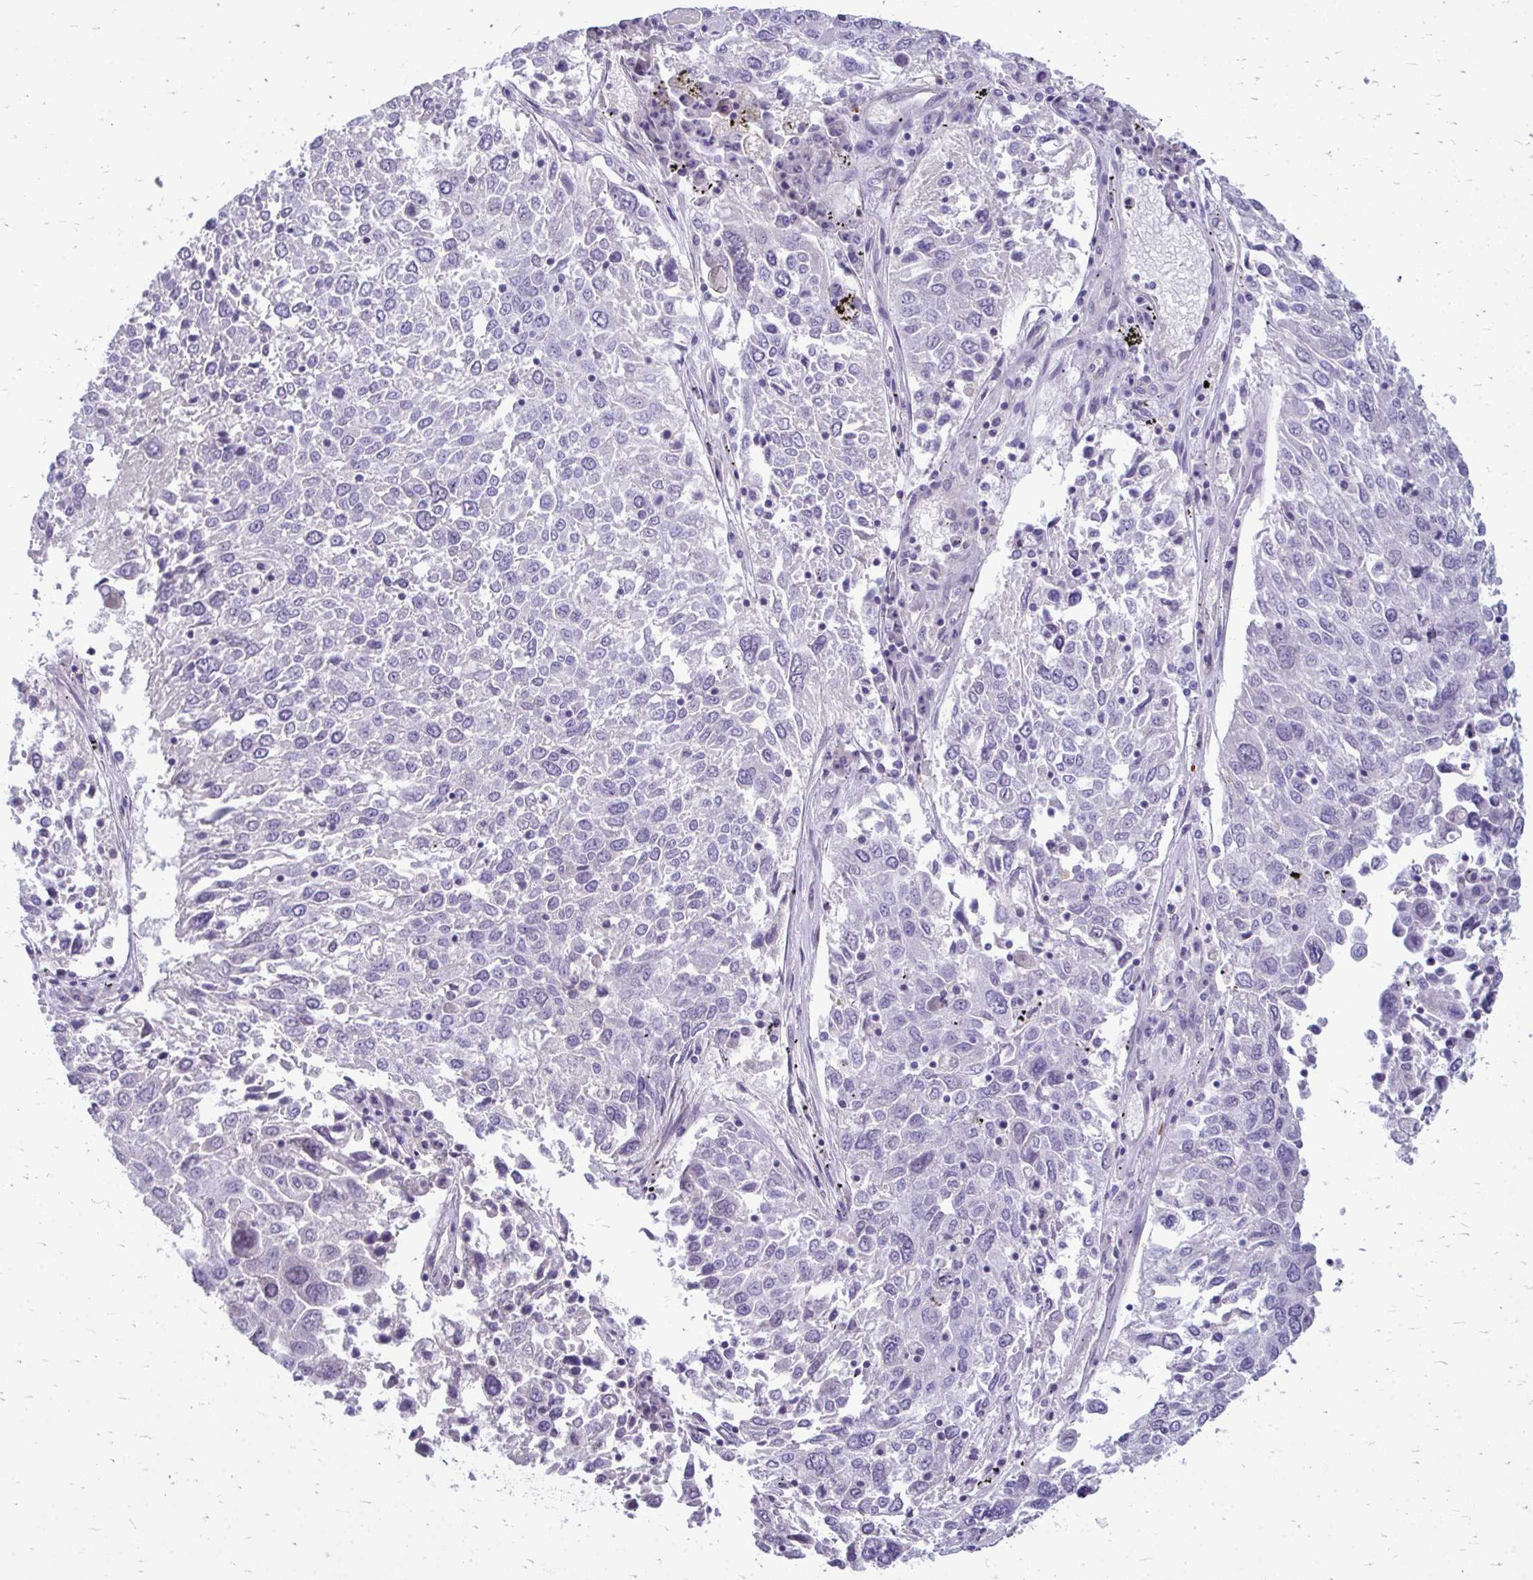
{"staining": {"intensity": "negative", "quantity": "none", "location": "none"}, "tissue": "lung cancer", "cell_type": "Tumor cells", "image_type": "cancer", "snomed": [{"axis": "morphology", "description": "Squamous cell carcinoma, NOS"}, {"axis": "topography", "description": "Lung"}], "caption": "Protein analysis of lung squamous cell carcinoma shows no significant positivity in tumor cells. The staining was performed using DAB to visualize the protein expression in brown, while the nuclei were stained in blue with hematoxylin (Magnification: 20x).", "gene": "FABP3", "patient": {"sex": "male", "age": 65}}